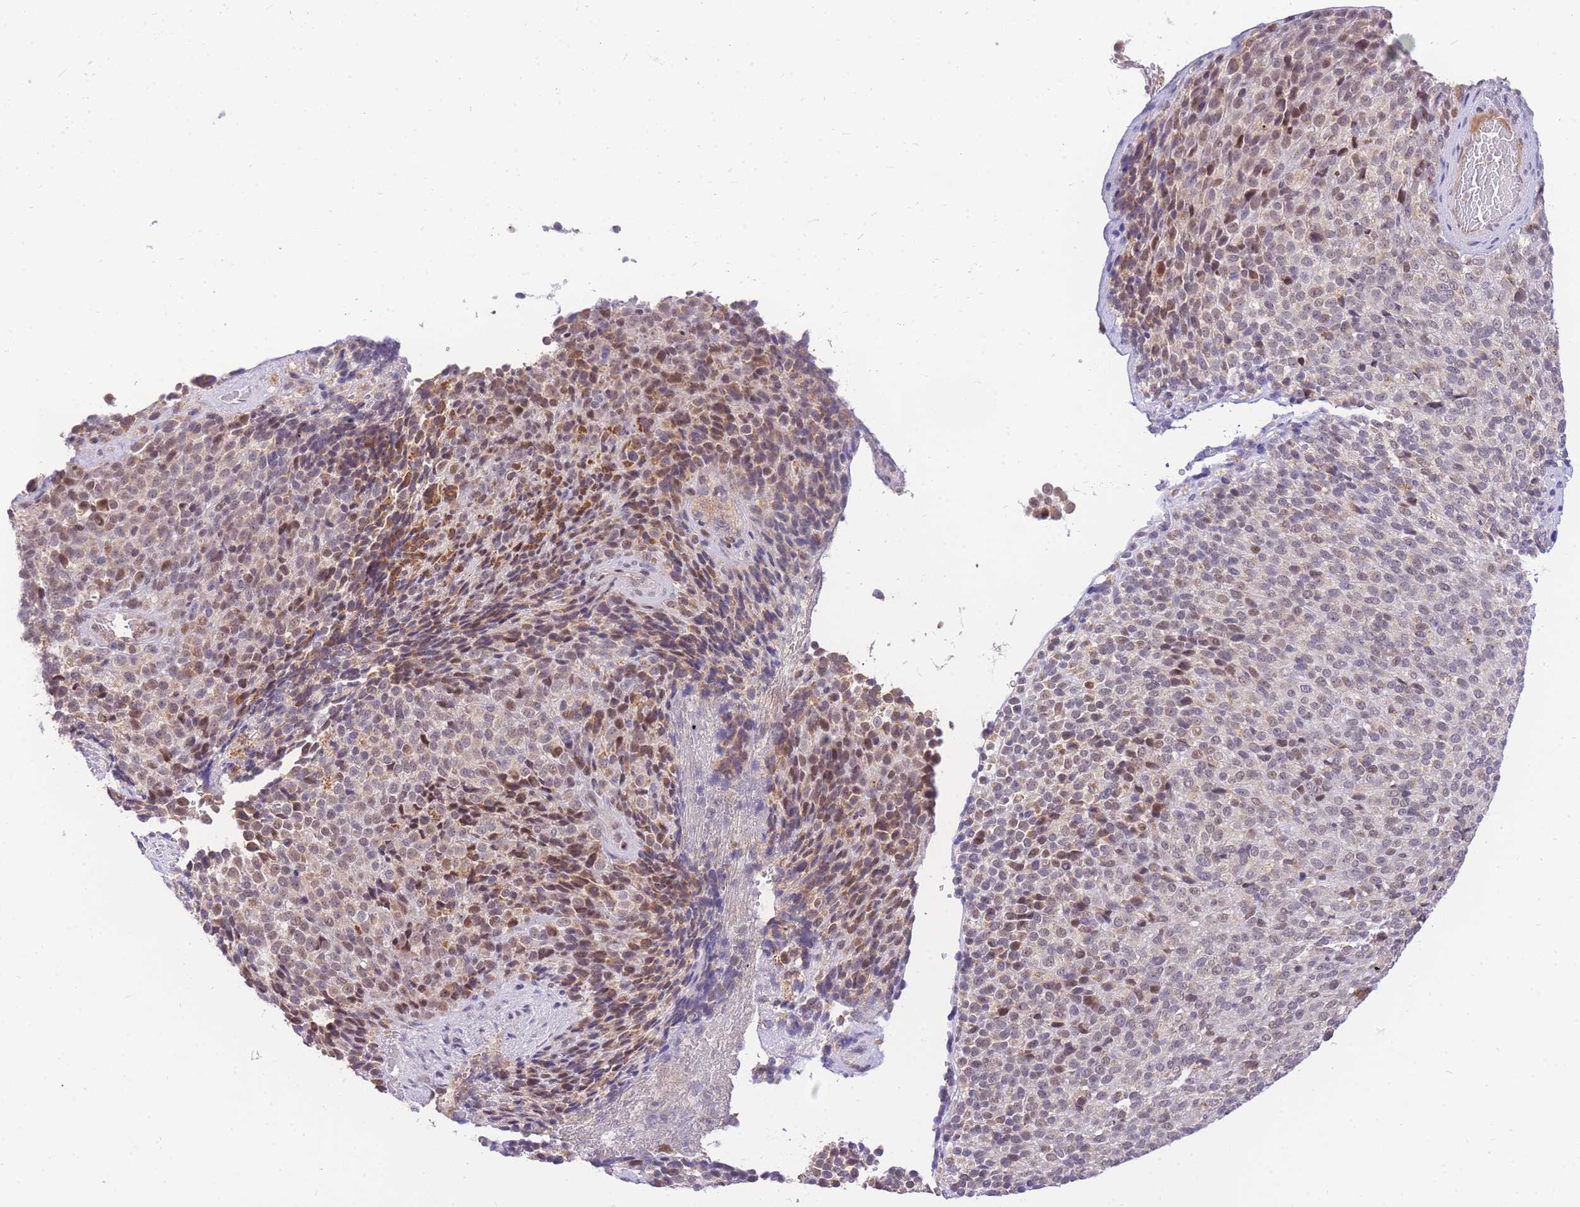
{"staining": {"intensity": "moderate", "quantity": "<25%", "location": "cytoplasmic/membranous,nuclear"}, "tissue": "melanoma", "cell_type": "Tumor cells", "image_type": "cancer", "snomed": [{"axis": "morphology", "description": "Malignant melanoma, Metastatic site"}, {"axis": "topography", "description": "Brain"}], "caption": "Immunohistochemical staining of human melanoma demonstrates low levels of moderate cytoplasmic/membranous and nuclear protein expression in approximately <25% of tumor cells.", "gene": "PUS10", "patient": {"sex": "female", "age": 56}}